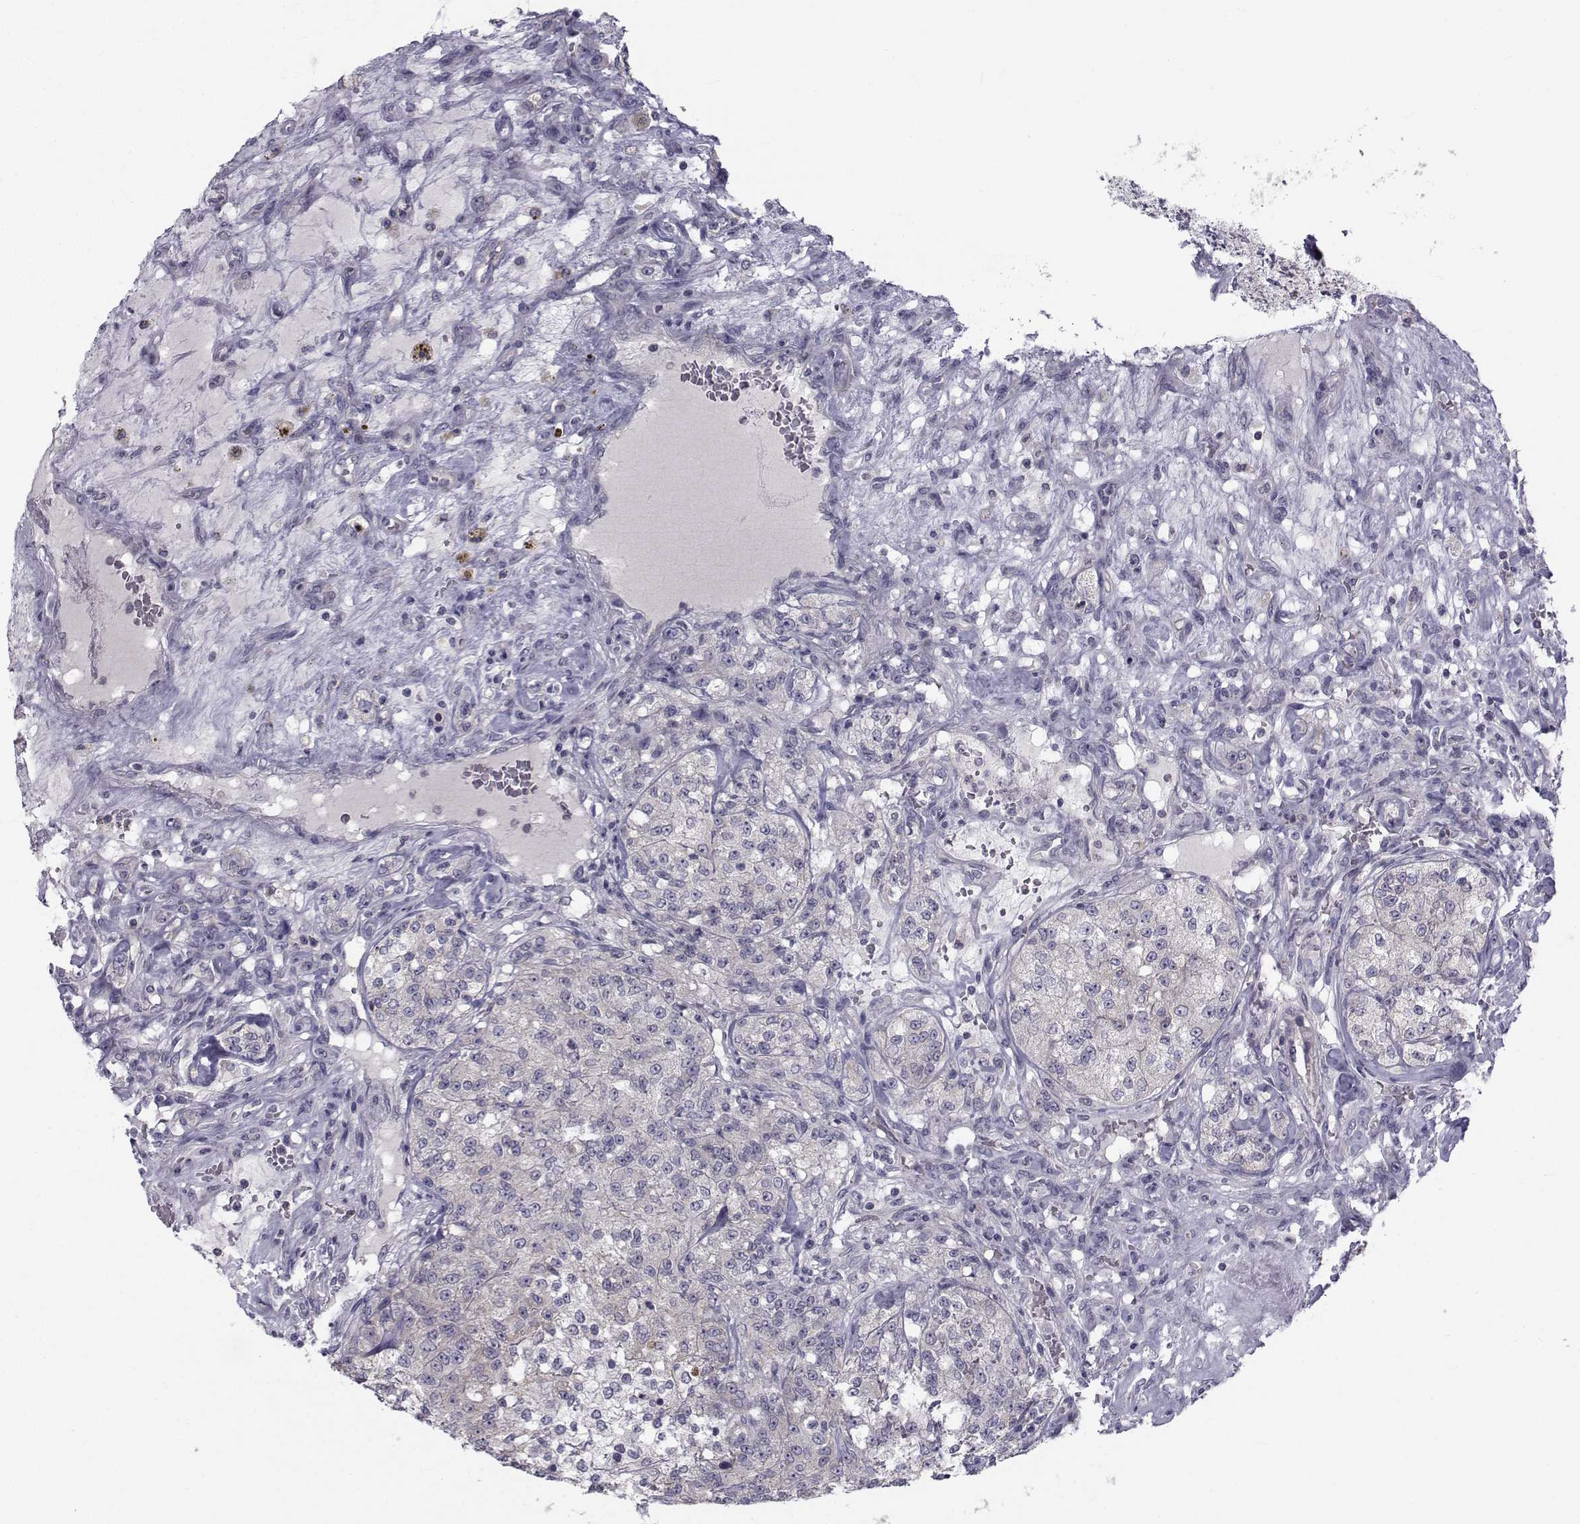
{"staining": {"intensity": "negative", "quantity": "none", "location": "none"}, "tissue": "renal cancer", "cell_type": "Tumor cells", "image_type": "cancer", "snomed": [{"axis": "morphology", "description": "Adenocarcinoma, NOS"}, {"axis": "topography", "description": "Kidney"}], "caption": "Adenocarcinoma (renal) was stained to show a protein in brown. There is no significant expression in tumor cells. (DAB (3,3'-diaminobenzidine) IHC visualized using brightfield microscopy, high magnification).", "gene": "ANGPT1", "patient": {"sex": "female", "age": 63}}